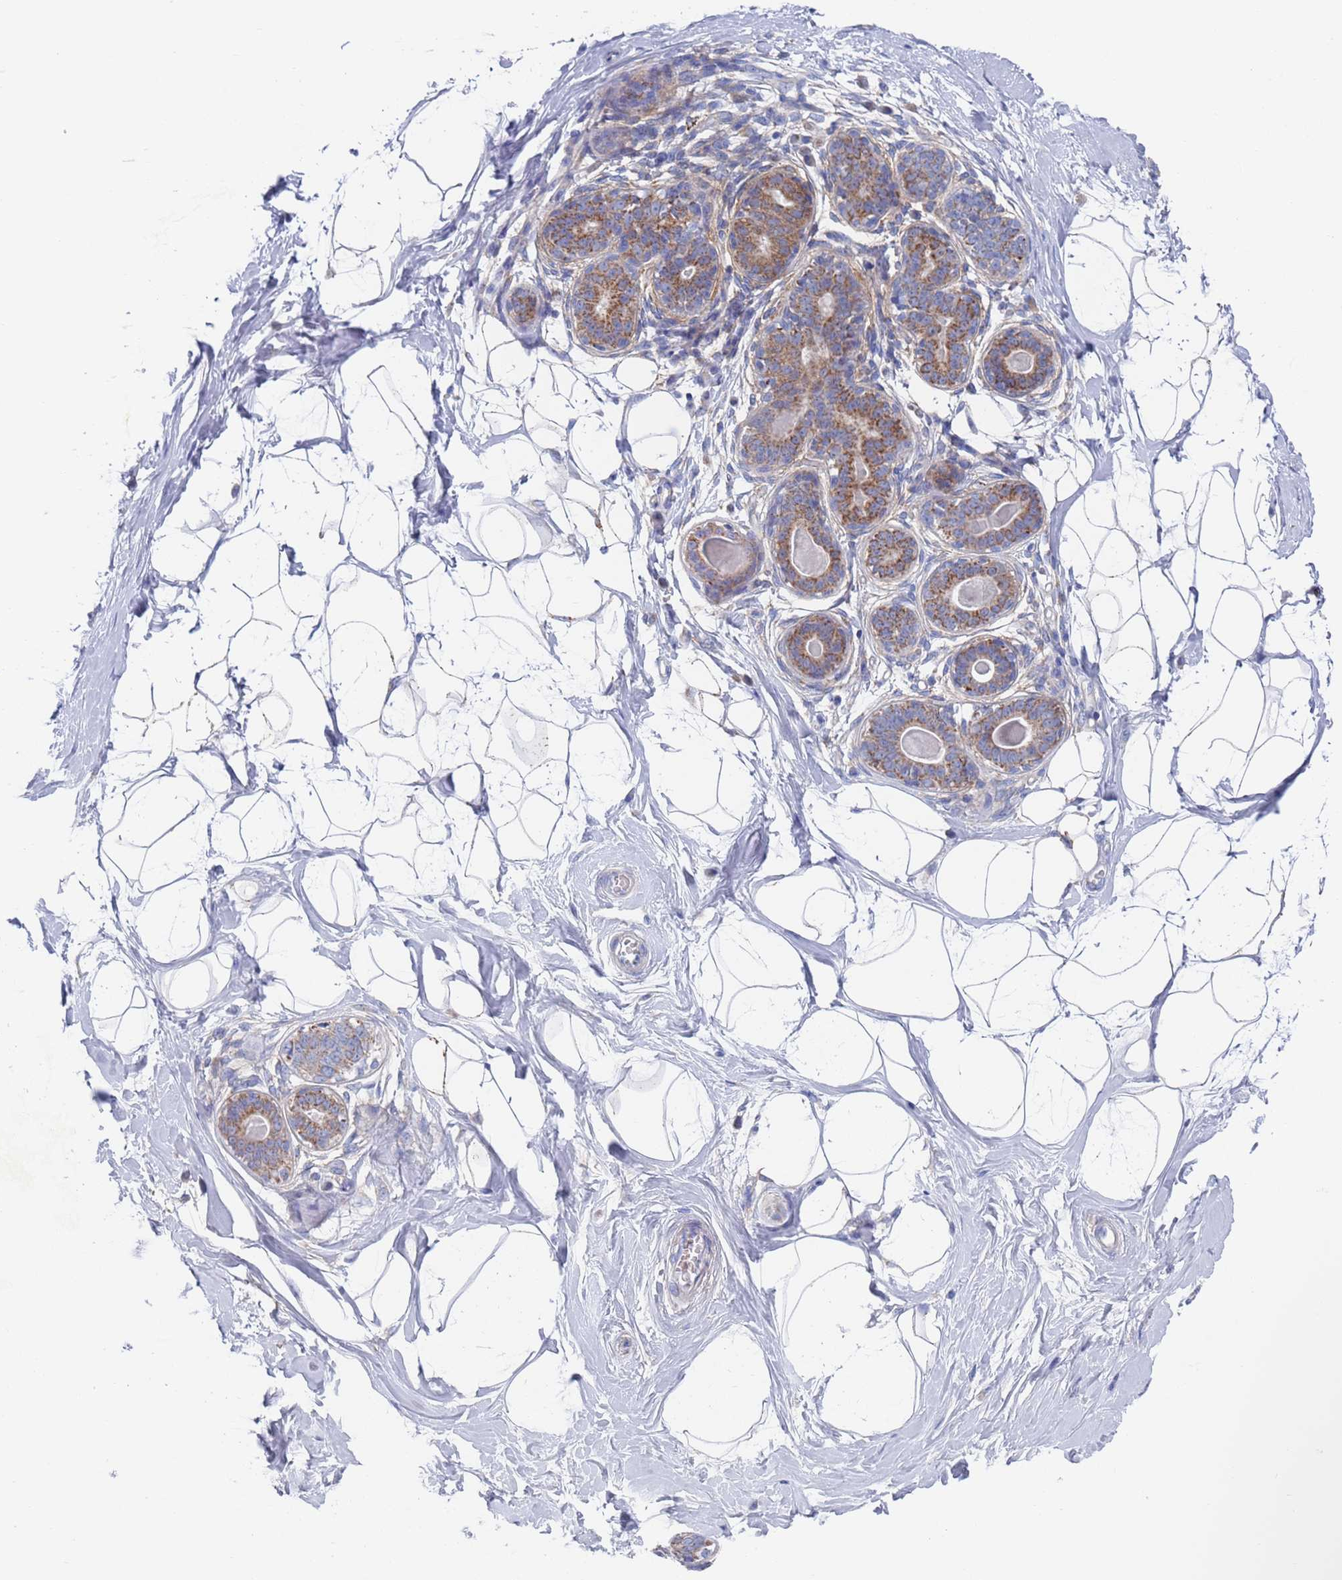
{"staining": {"intensity": "negative", "quantity": "none", "location": "none"}, "tissue": "breast", "cell_type": "Adipocytes", "image_type": "normal", "snomed": [{"axis": "morphology", "description": "Normal tissue, NOS"}, {"axis": "topography", "description": "Breast"}], "caption": "Micrograph shows no significant protein staining in adipocytes of normal breast.", "gene": "CHCHD6", "patient": {"sex": "female", "age": 45}}